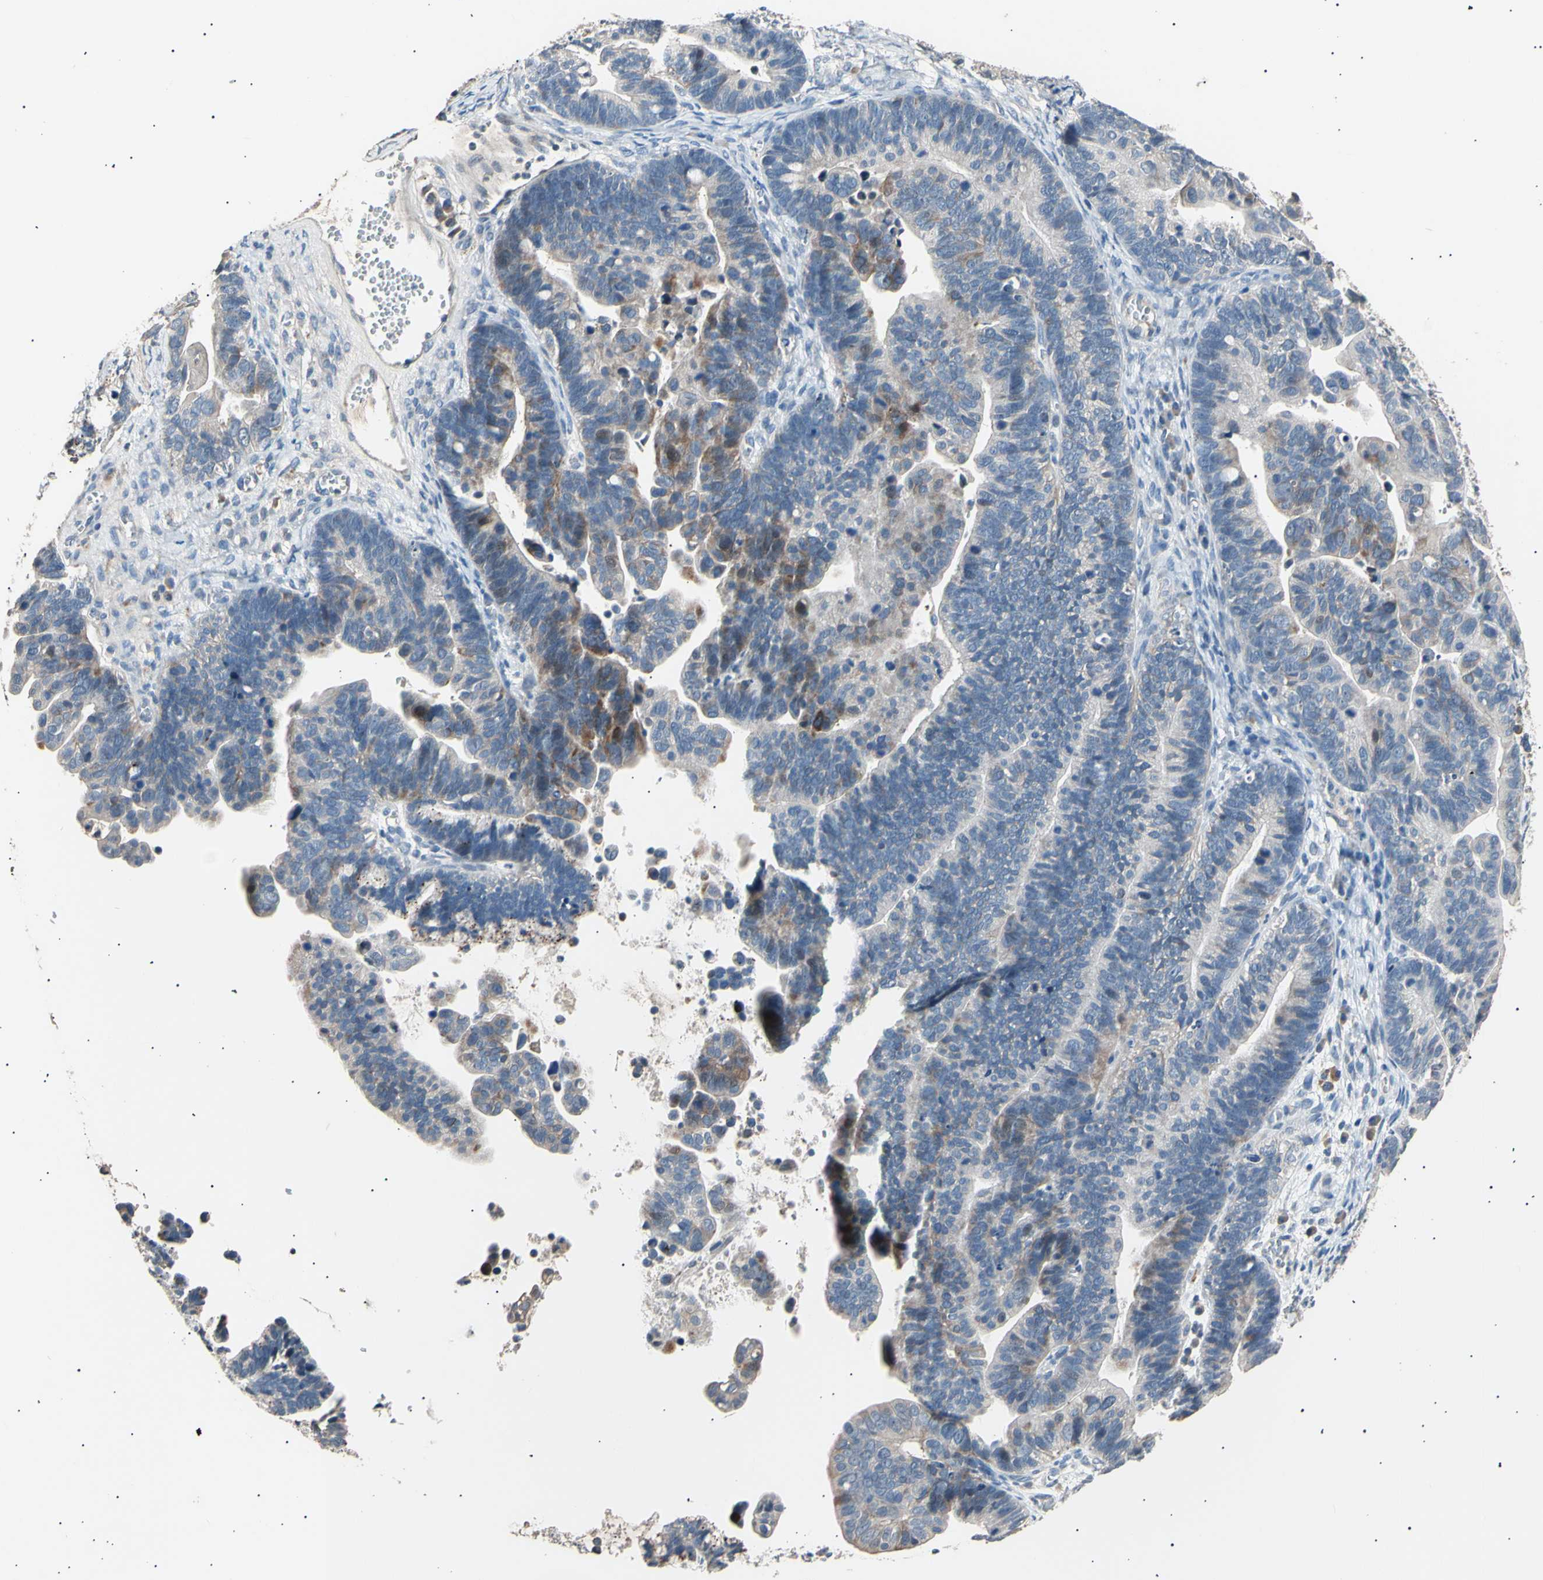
{"staining": {"intensity": "moderate", "quantity": "<25%", "location": "cytoplasmic/membranous"}, "tissue": "ovarian cancer", "cell_type": "Tumor cells", "image_type": "cancer", "snomed": [{"axis": "morphology", "description": "Cystadenocarcinoma, serous, NOS"}, {"axis": "topography", "description": "Ovary"}], "caption": "Human ovarian serous cystadenocarcinoma stained with a protein marker demonstrates moderate staining in tumor cells.", "gene": "LDLR", "patient": {"sex": "female", "age": 56}}